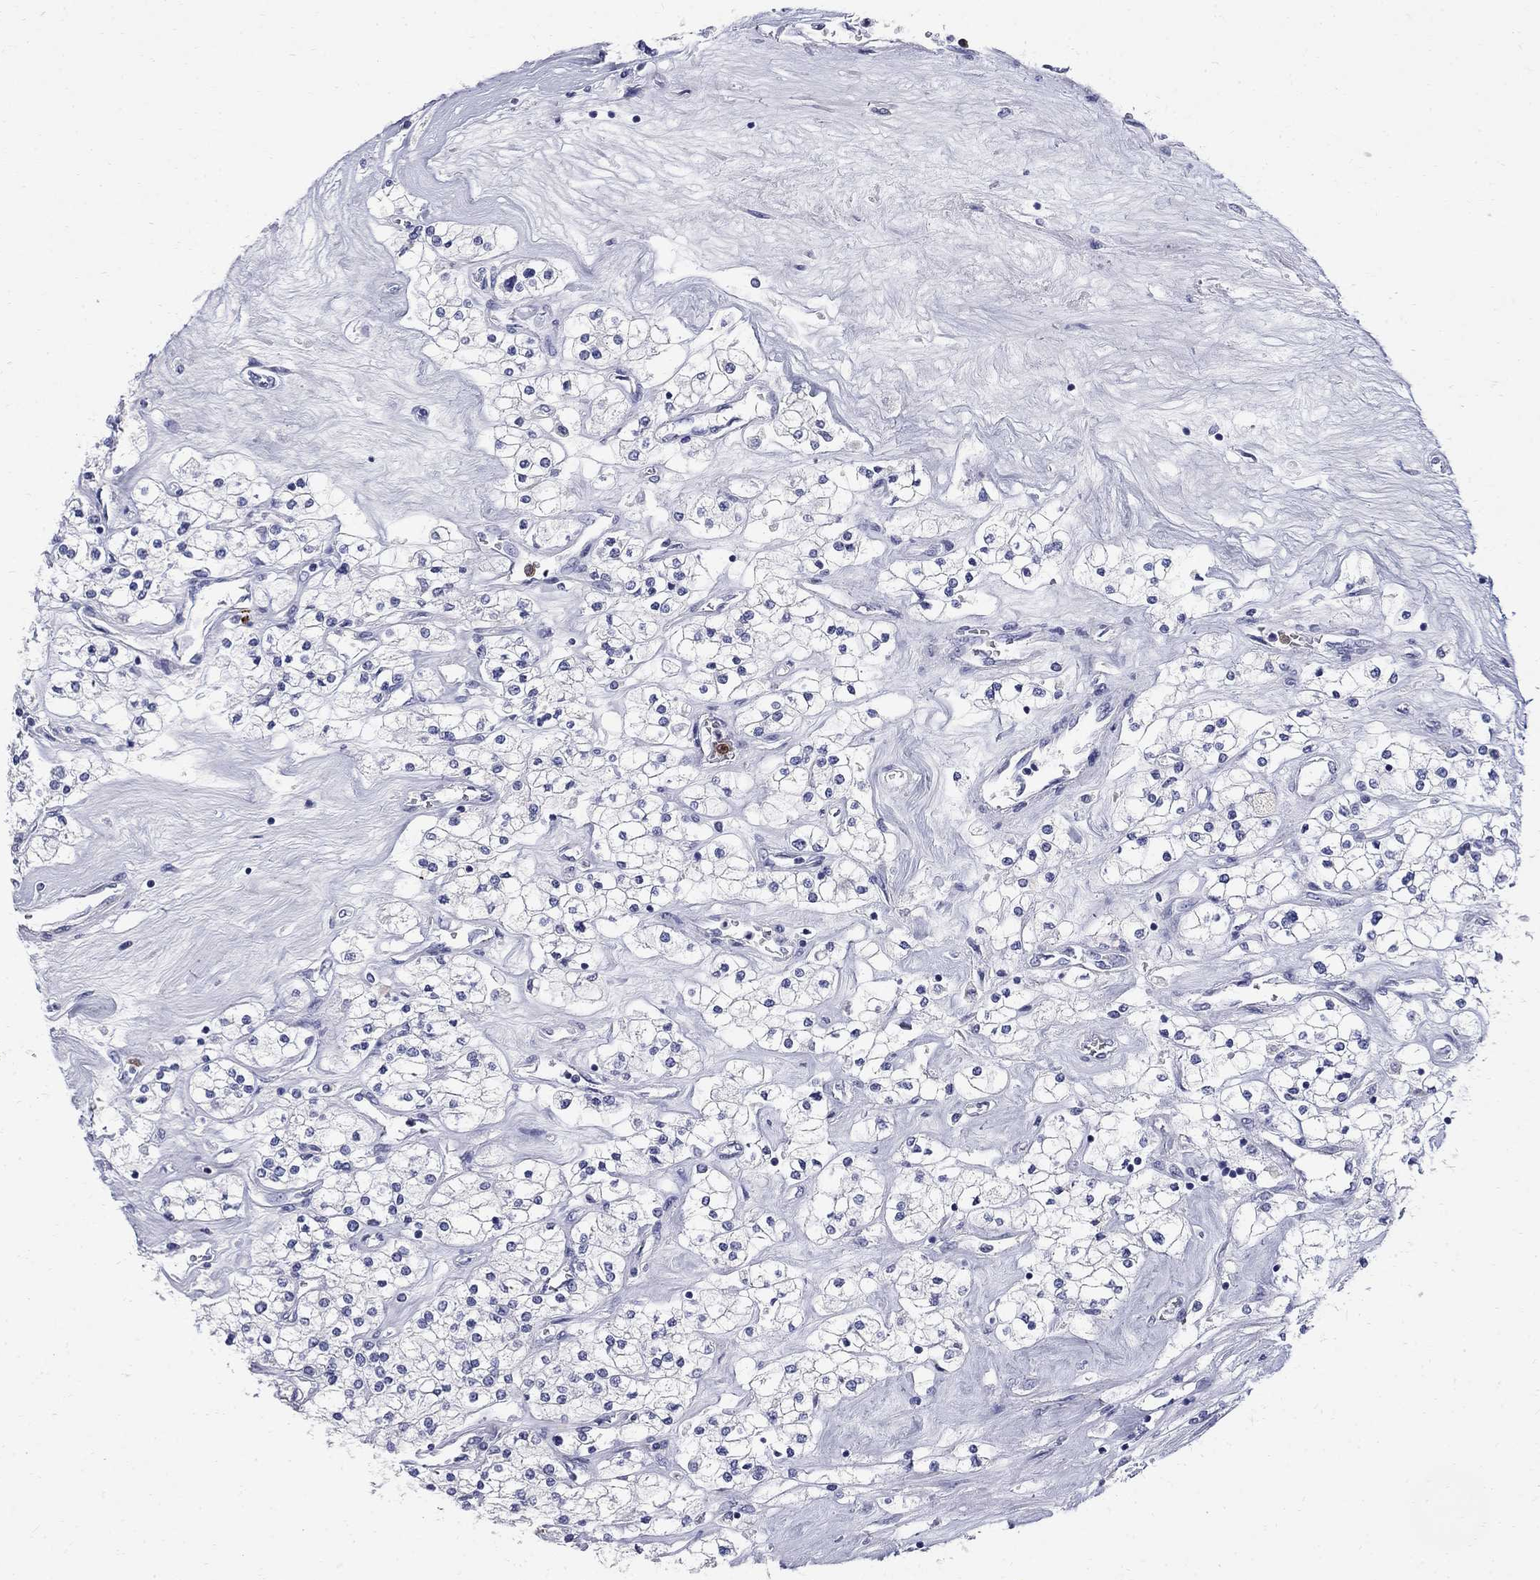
{"staining": {"intensity": "negative", "quantity": "none", "location": "none"}, "tissue": "renal cancer", "cell_type": "Tumor cells", "image_type": "cancer", "snomed": [{"axis": "morphology", "description": "Adenocarcinoma, NOS"}, {"axis": "topography", "description": "Kidney"}], "caption": "Immunohistochemistry photomicrograph of neoplastic tissue: human adenocarcinoma (renal) stained with DAB (3,3'-diaminobenzidine) exhibits no significant protein staining in tumor cells.", "gene": "SERPINB2", "patient": {"sex": "male", "age": 80}}